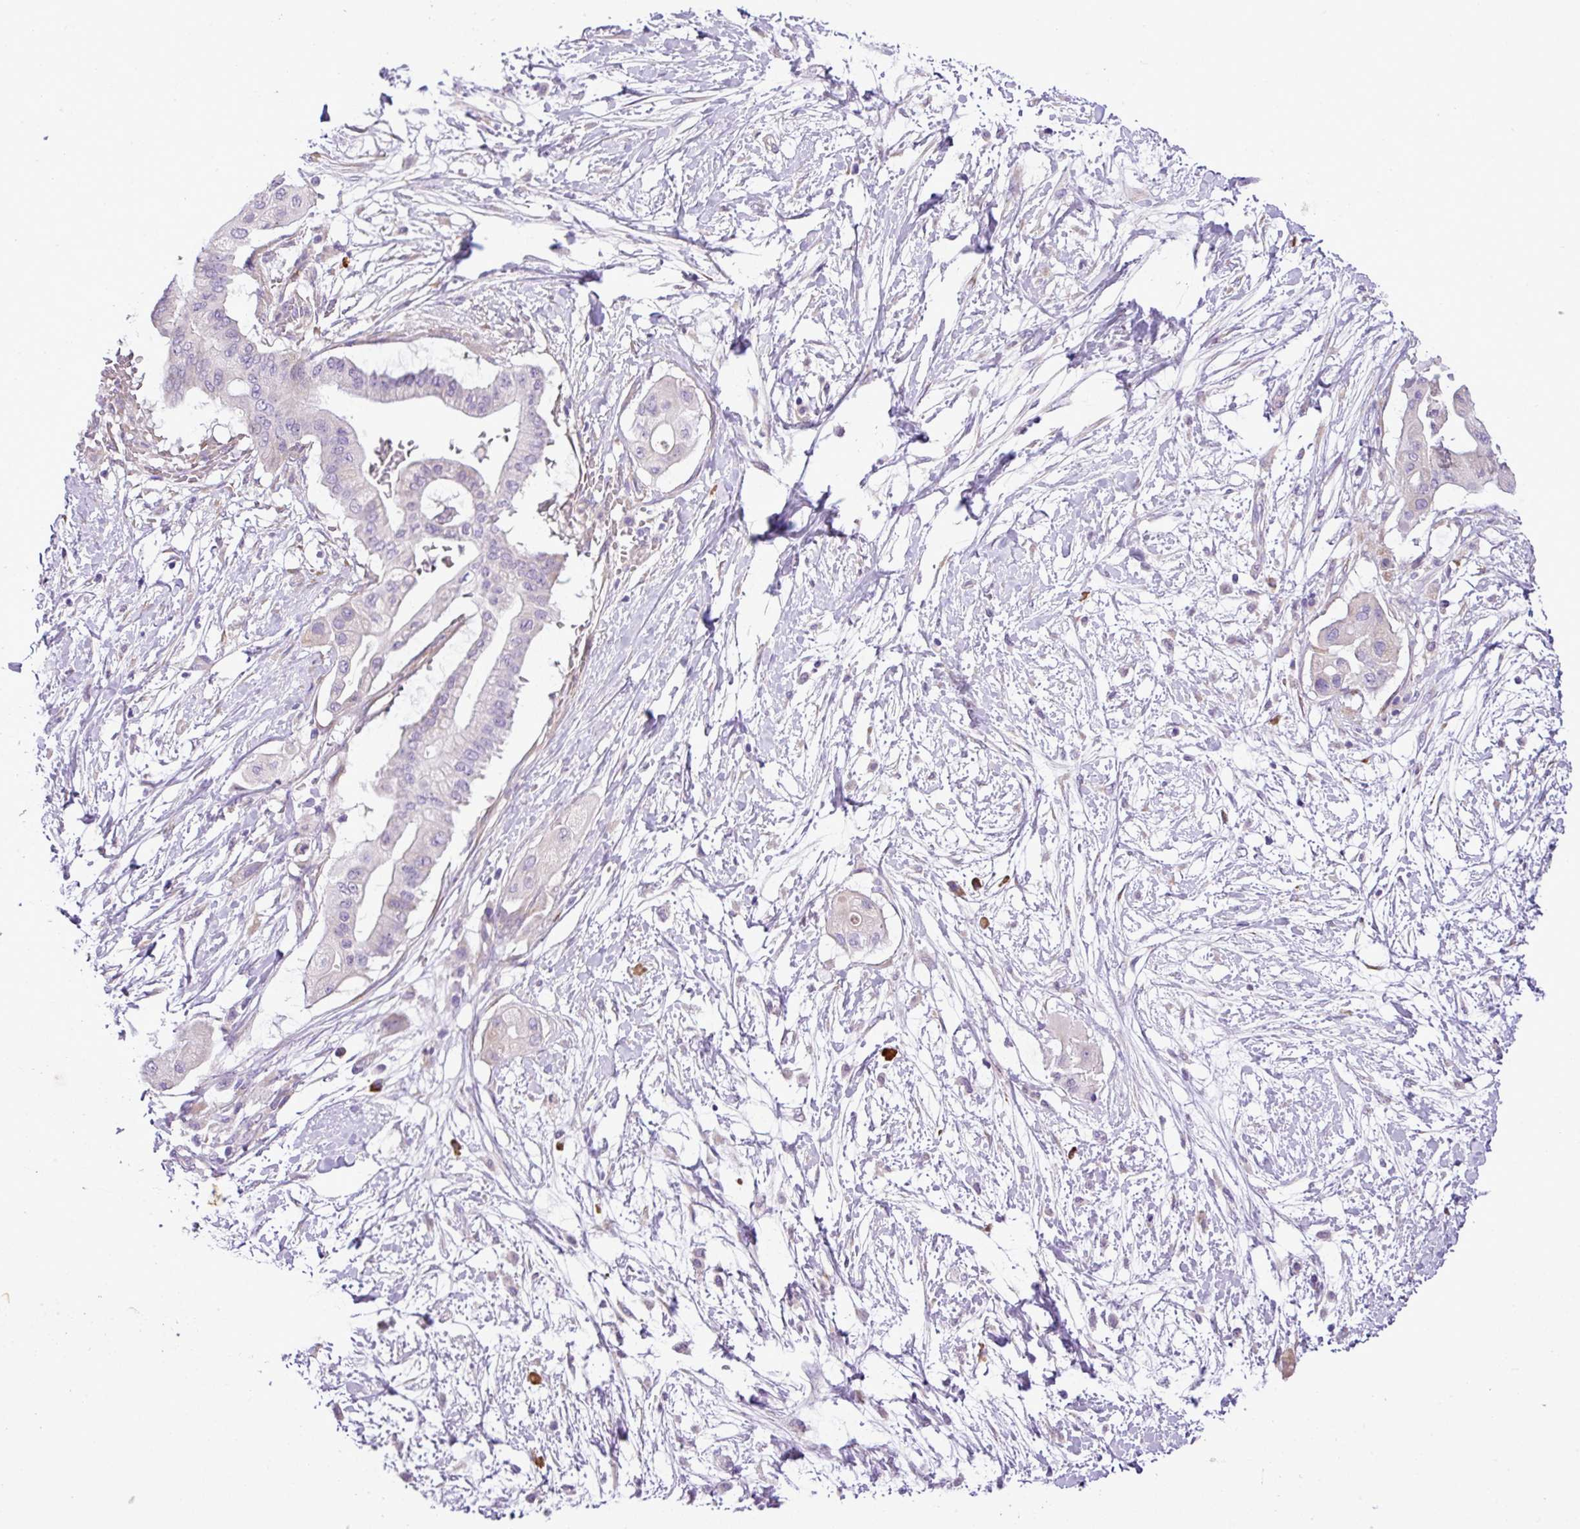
{"staining": {"intensity": "negative", "quantity": "none", "location": "none"}, "tissue": "pancreatic cancer", "cell_type": "Tumor cells", "image_type": "cancer", "snomed": [{"axis": "morphology", "description": "Adenocarcinoma, NOS"}, {"axis": "topography", "description": "Pancreas"}], "caption": "A high-resolution image shows IHC staining of pancreatic adenocarcinoma, which reveals no significant positivity in tumor cells.", "gene": "MOCS3", "patient": {"sex": "male", "age": 68}}